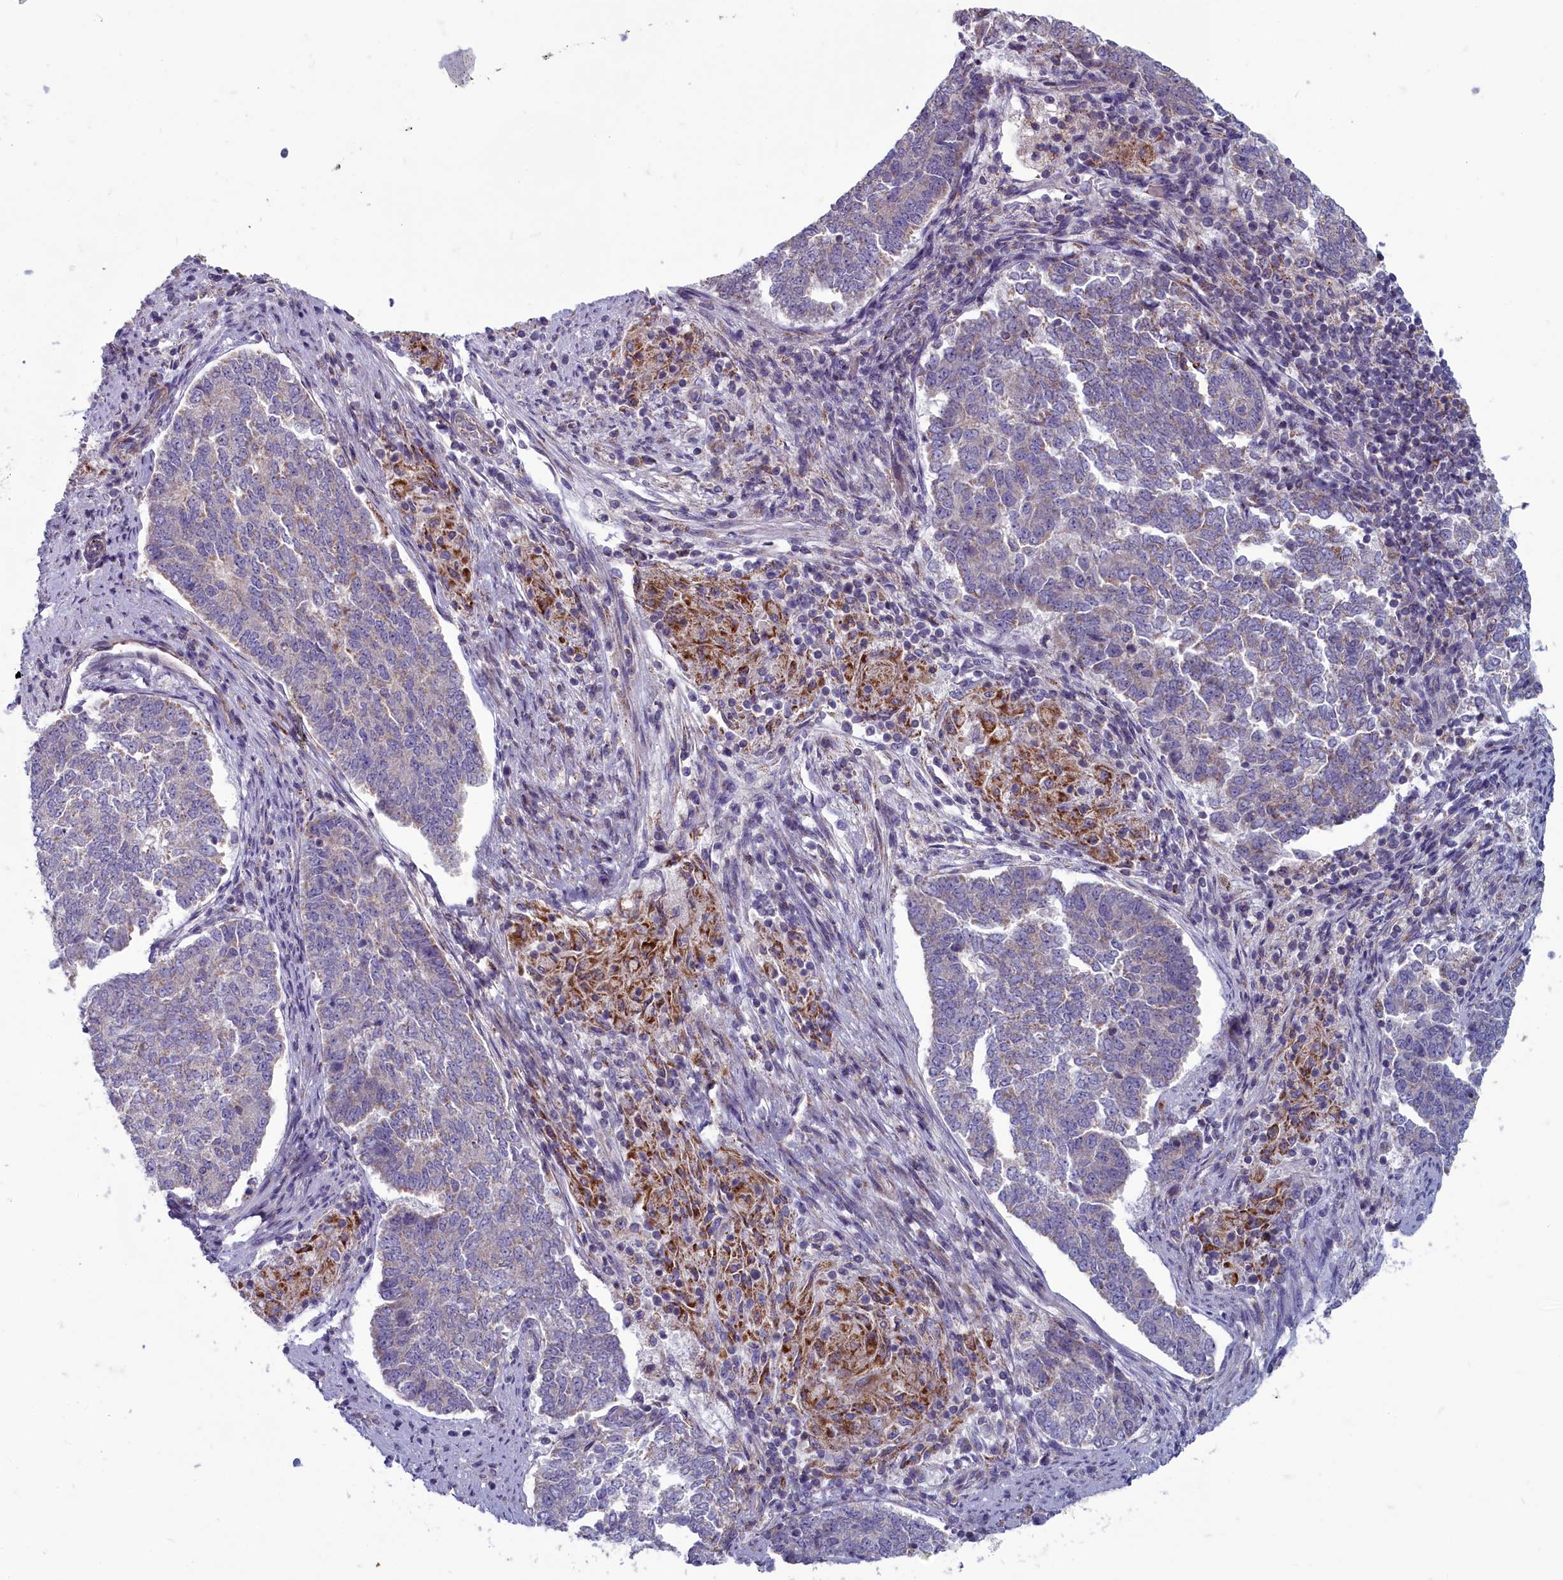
{"staining": {"intensity": "weak", "quantity": "<25%", "location": "cytoplasmic/membranous"}, "tissue": "endometrial cancer", "cell_type": "Tumor cells", "image_type": "cancer", "snomed": [{"axis": "morphology", "description": "Adenocarcinoma, NOS"}, {"axis": "topography", "description": "Endometrium"}], "caption": "The histopathology image exhibits no significant expression in tumor cells of endometrial cancer.", "gene": "INSYN2A", "patient": {"sex": "female", "age": 80}}